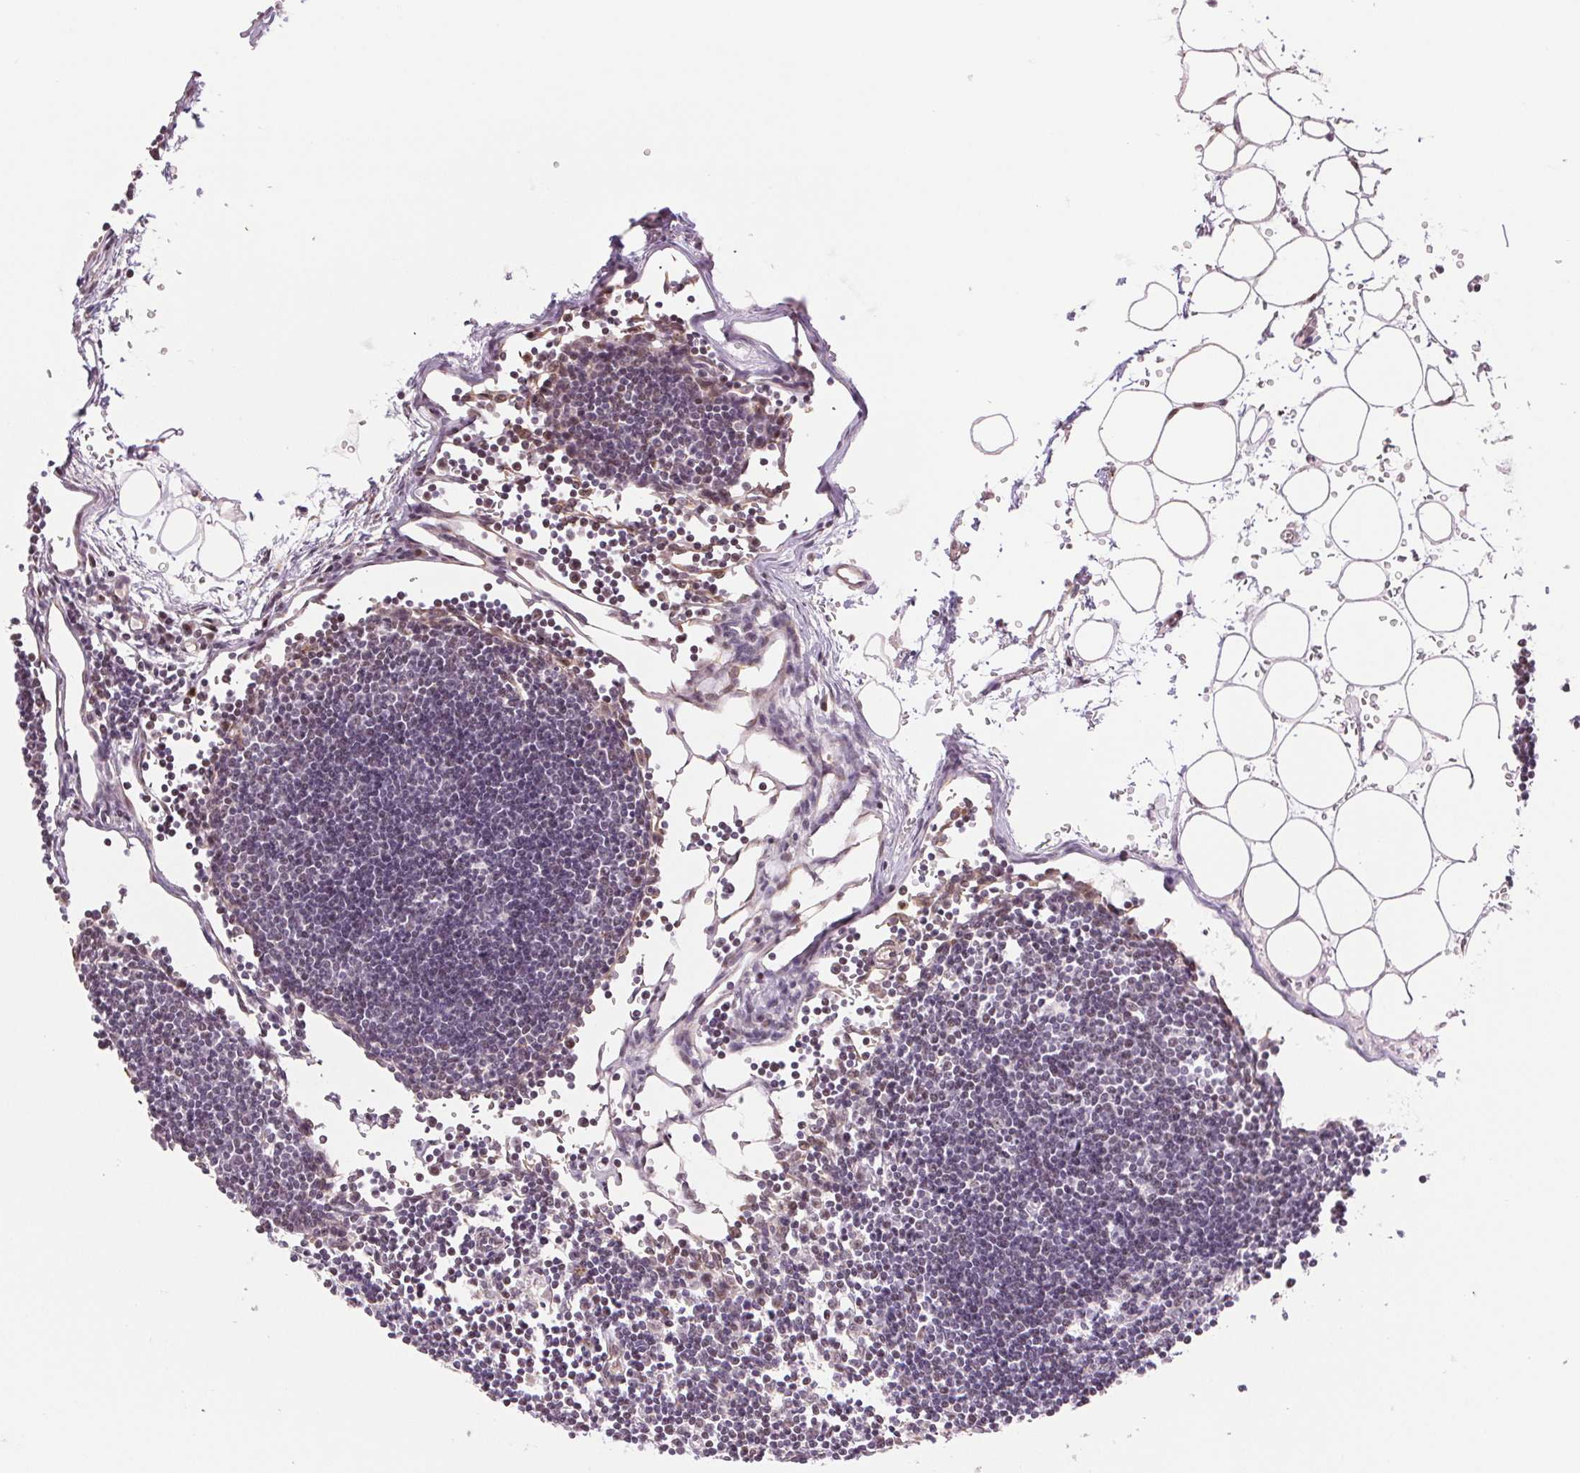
{"staining": {"intensity": "negative", "quantity": "none", "location": "none"}, "tissue": "lymph node", "cell_type": "Germinal center cells", "image_type": "normal", "snomed": [{"axis": "morphology", "description": "Normal tissue, NOS"}, {"axis": "topography", "description": "Lymph node"}], "caption": "High magnification brightfield microscopy of unremarkable lymph node stained with DAB (3,3'-diaminobenzidine) (brown) and counterstained with hematoxylin (blue): germinal center cells show no significant staining.", "gene": "GRHL3", "patient": {"sex": "female", "age": 65}}